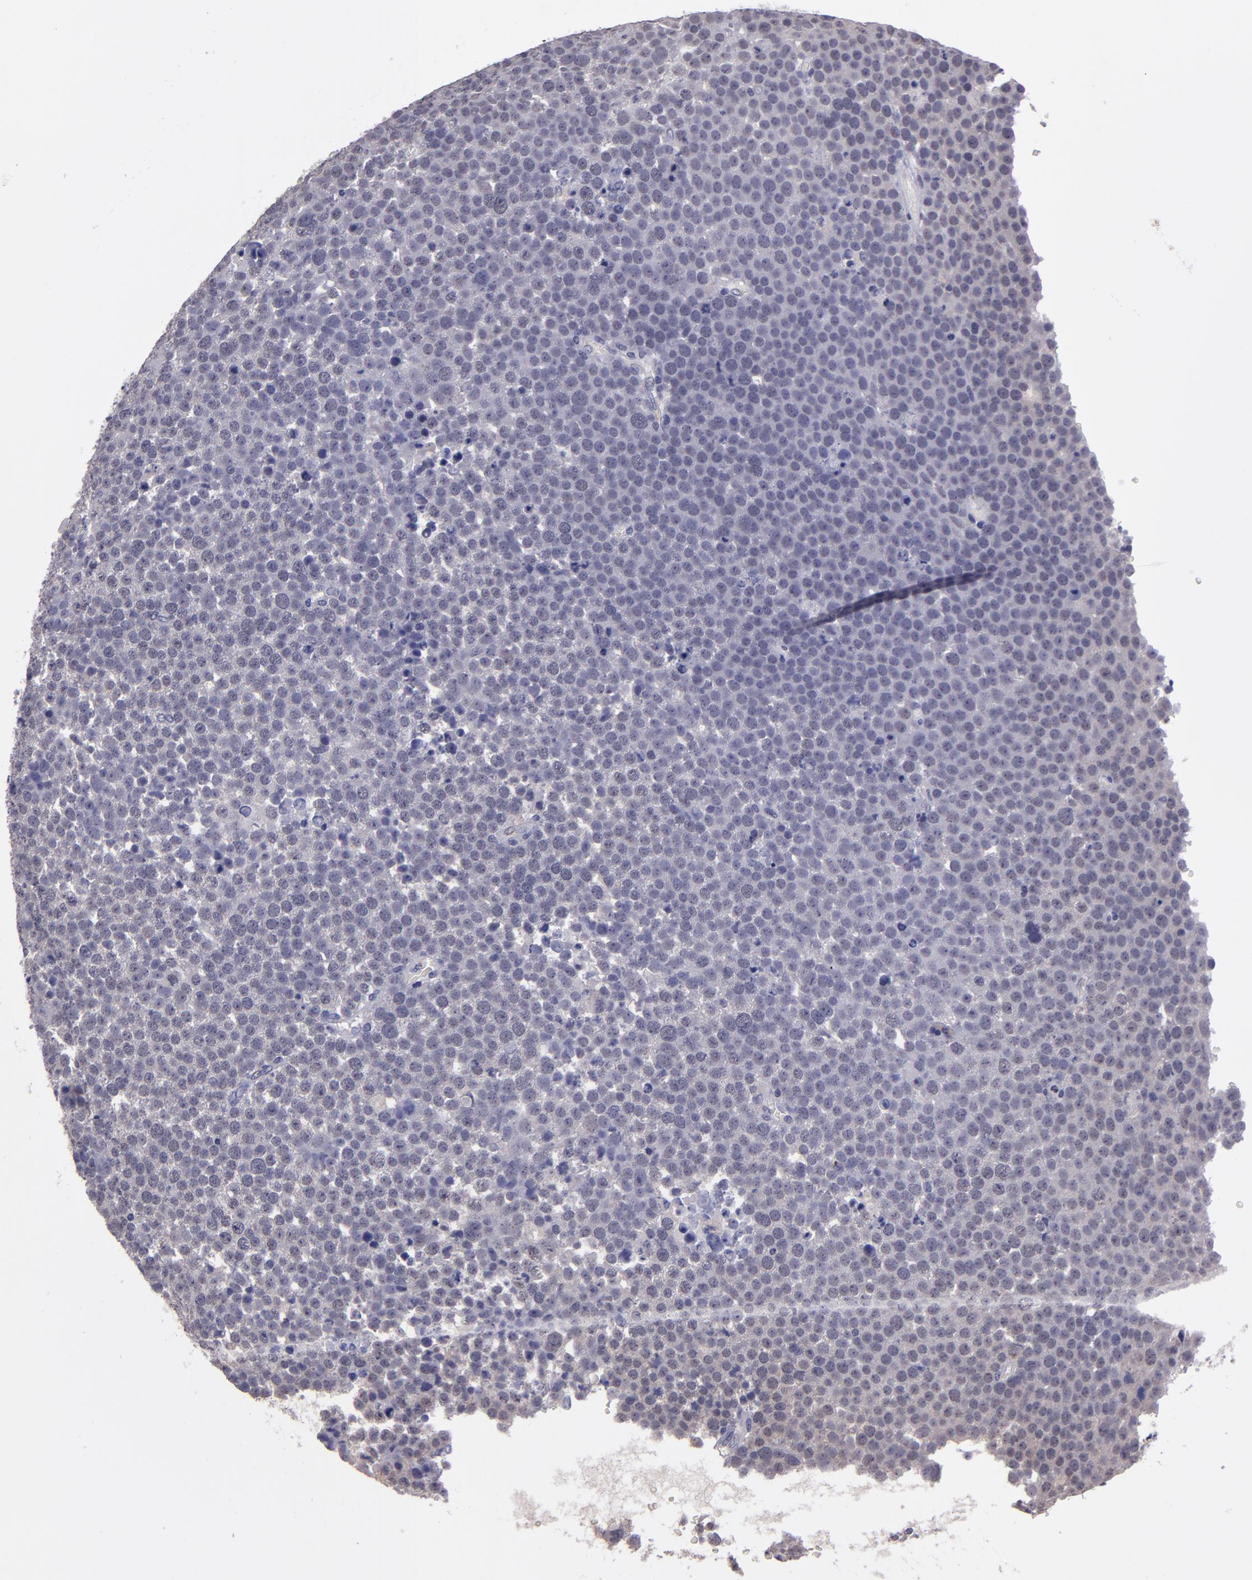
{"staining": {"intensity": "negative", "quantity": "none", "location": "none"}, "tissue": "testis cancer", "cell_type": "Tumor cells", "image_type": "cancer", "snomed": [{"axis": "morphology", "description": "Seminoma, NOS"}, {"axis": "topography", "description": "Testis"}], "caption": "Tumor cells show no significant protein positivity in testis cancer (seminoma).", "gene": "CEBPE", "patient": {"sex": "male", "age": 71}}